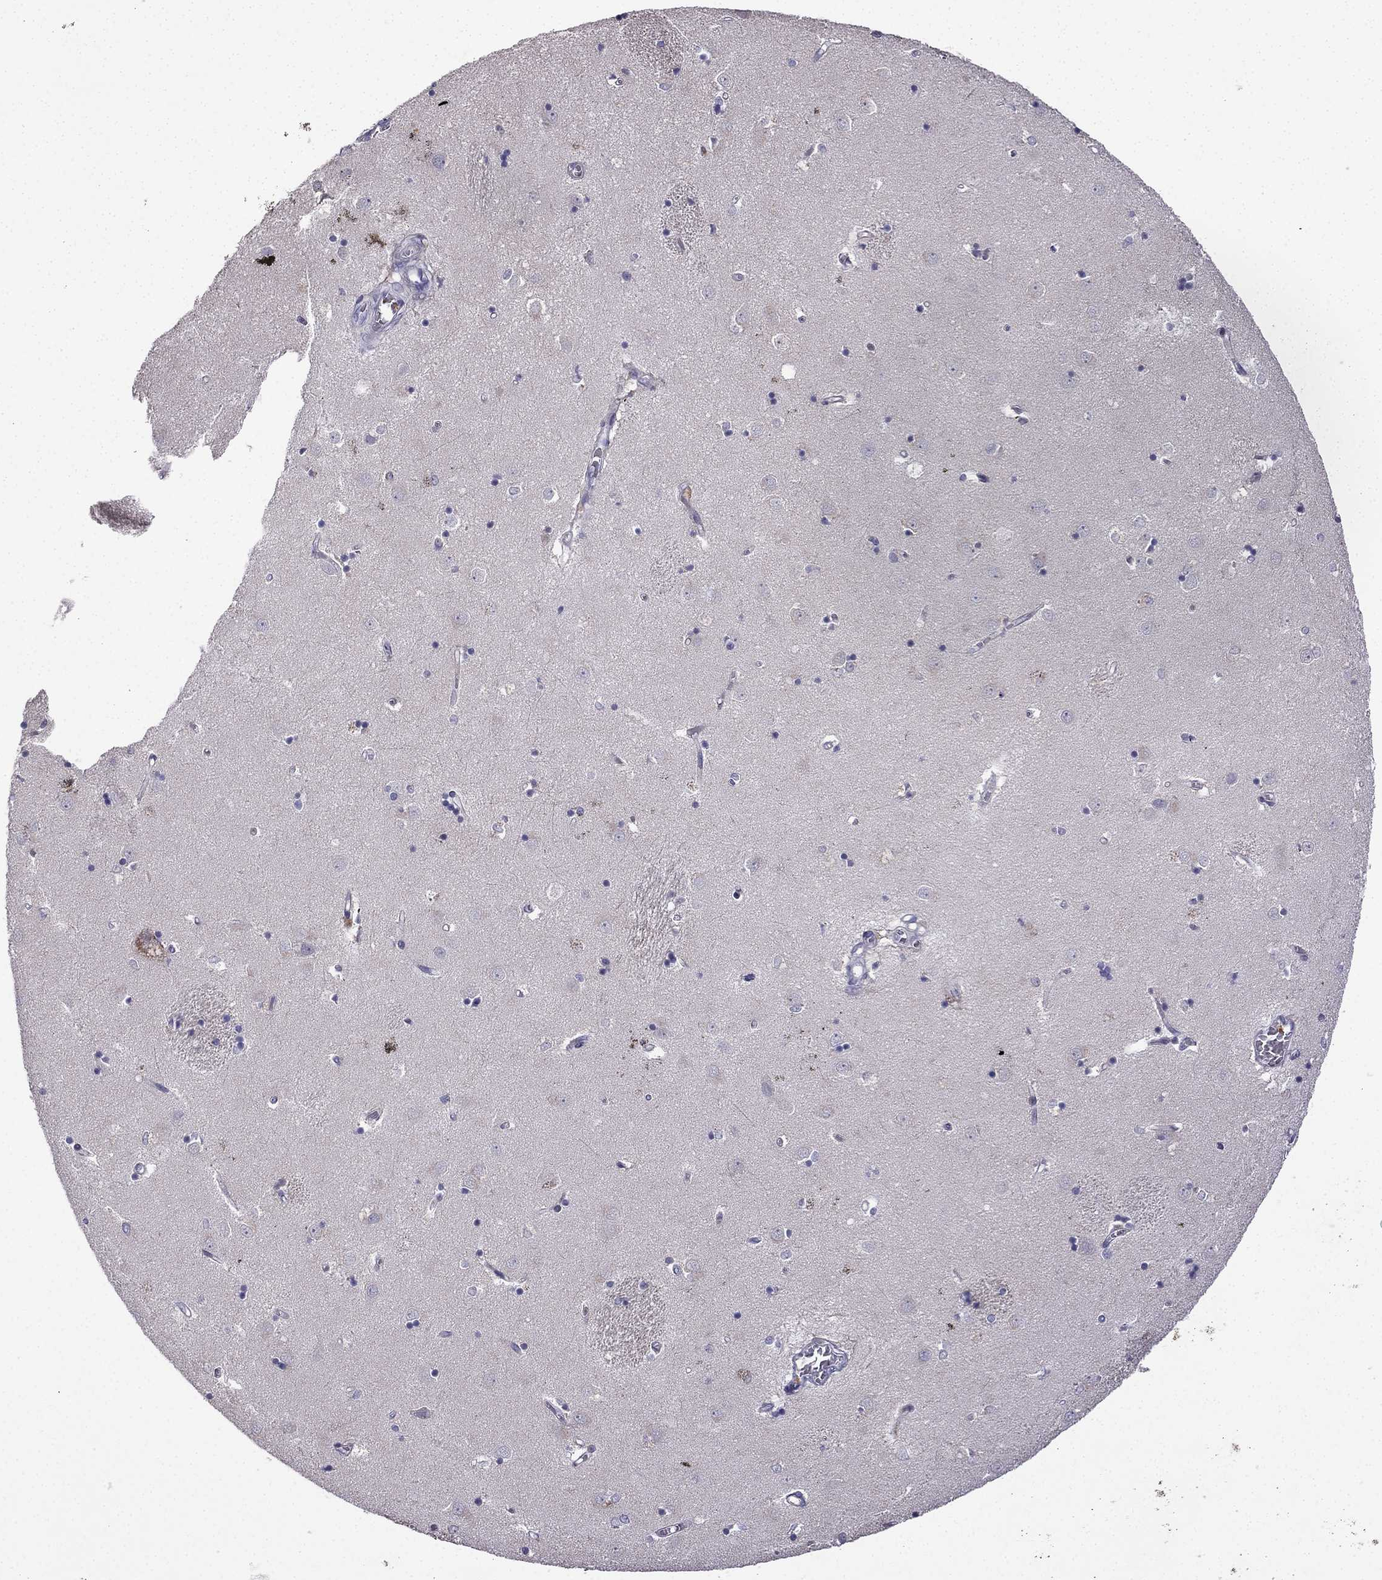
{"staining": {"intensity": "negative", "quantity": "none", "location": "none"}, "tissue": "caudate", "cell_type": "Glial cells", "image_type": "normal", "snomed": [{"axis": "morphology", "description": "Normal tissue, NOS"}, {"axis": "topography", "description": "Lateral ventricle wall"}], "caption": "This histopathology image is of unremarkable caudate stained with immunohistochemistry (IHC) to label a protein in brown with the nuclei are counter-stained blue. There is no positivity in glial cells.", "gene": "UHRF1", "patient": {"sex": "male", "age": 54}}